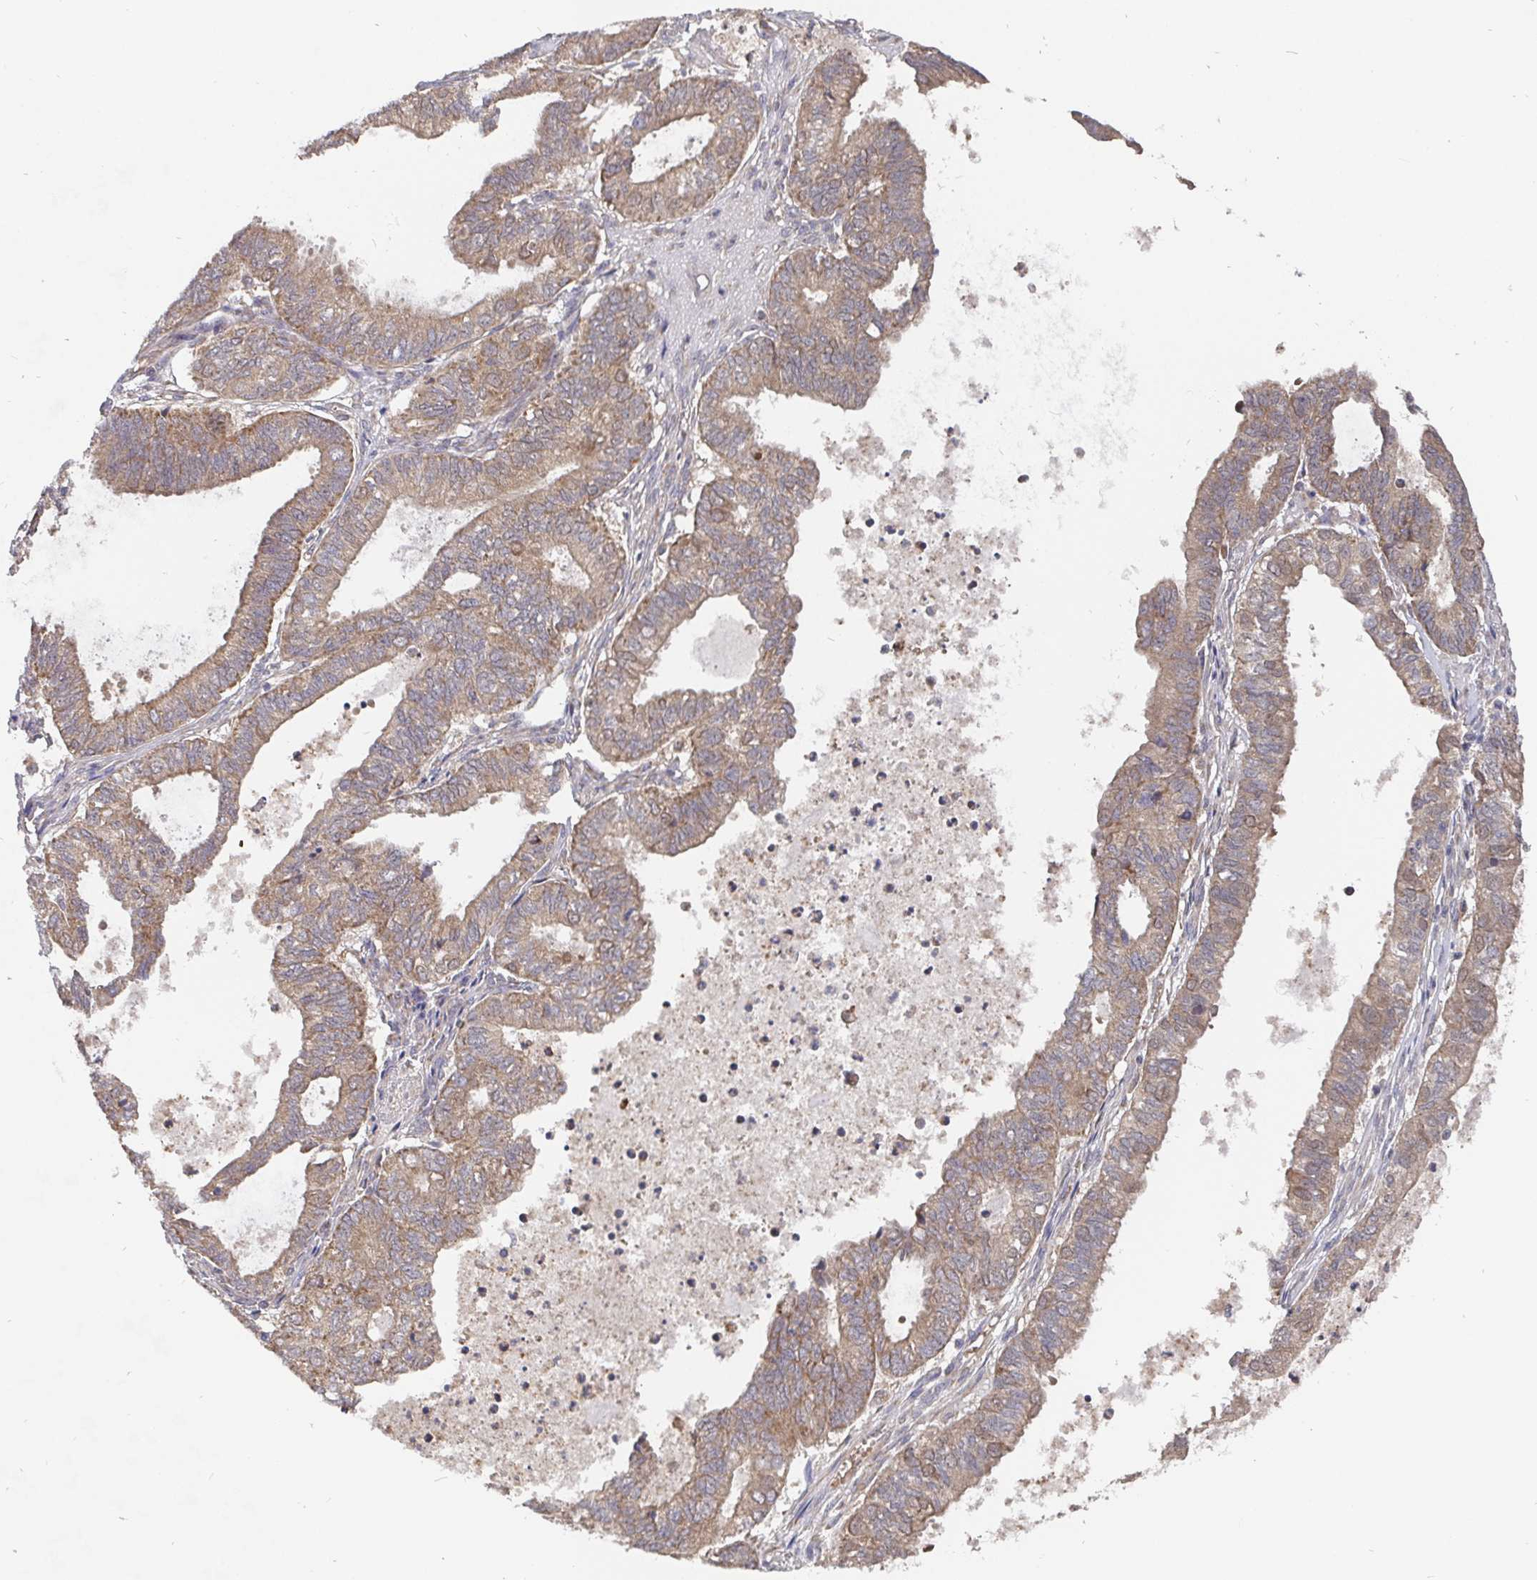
{"staining": {"intensity": "moderate", "quantity": ">75%", "location": "cytoplasmic/membranous"}, "tissue": "ovarian cancer", "cell_type": "Tumor cells", "image_type": "cancer", "snomed": [{"axis": "morphology", "description": "Carcinoma, endometroid"}, {"axis": "topography", "description": "Ovary"}], "caption": "Human ovarian cancer stained with a brown dye exhibits moderate cytoplasmic/membranous positive positivity in approximately >75% of tumor cells.", "gene": "PDF", "patient": {"sex": "female", "age": 64}}